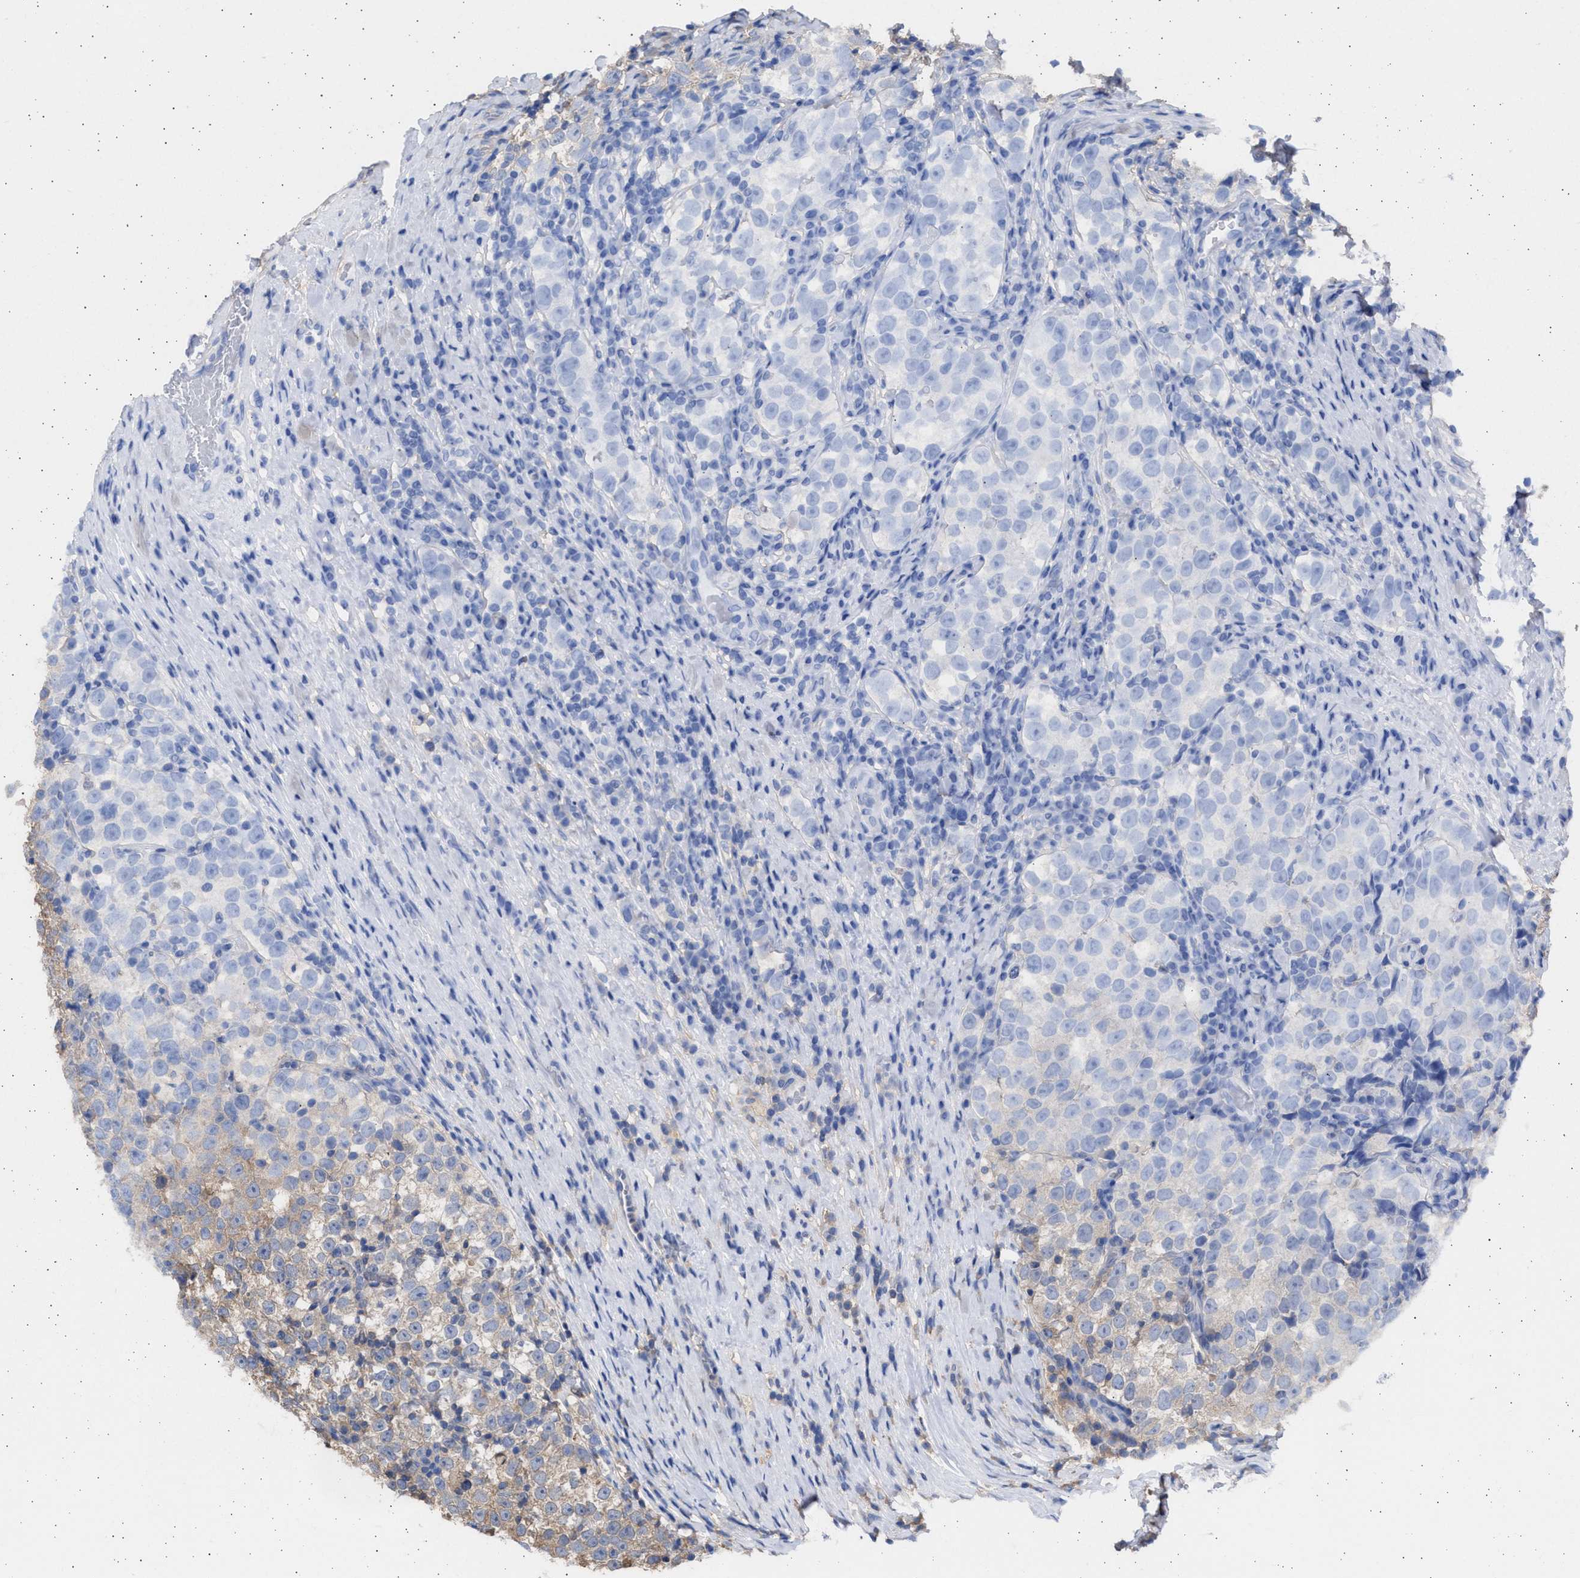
{"staining": {"intensity": "weak", "quantity": "<25%", "location": "cytoplasmic/membranous"}, "tissue": "testis cancer", "cell_type": "Tumor cells", "image_type": "cancer", "snomed": [{"axis": "morphology", "description": "Normal tissue, NOS"}, {"axis": "morphology", "description": "Seminoma, NOS"}, {"axis": "topography", "description": "Testis"}], "caption": "Seminoma (testis) was stained to show a protein in brown. There is no significant expression in tumor cells.", "gene": "ALDOC", "patient": {"sex": "male", "age": 43}}